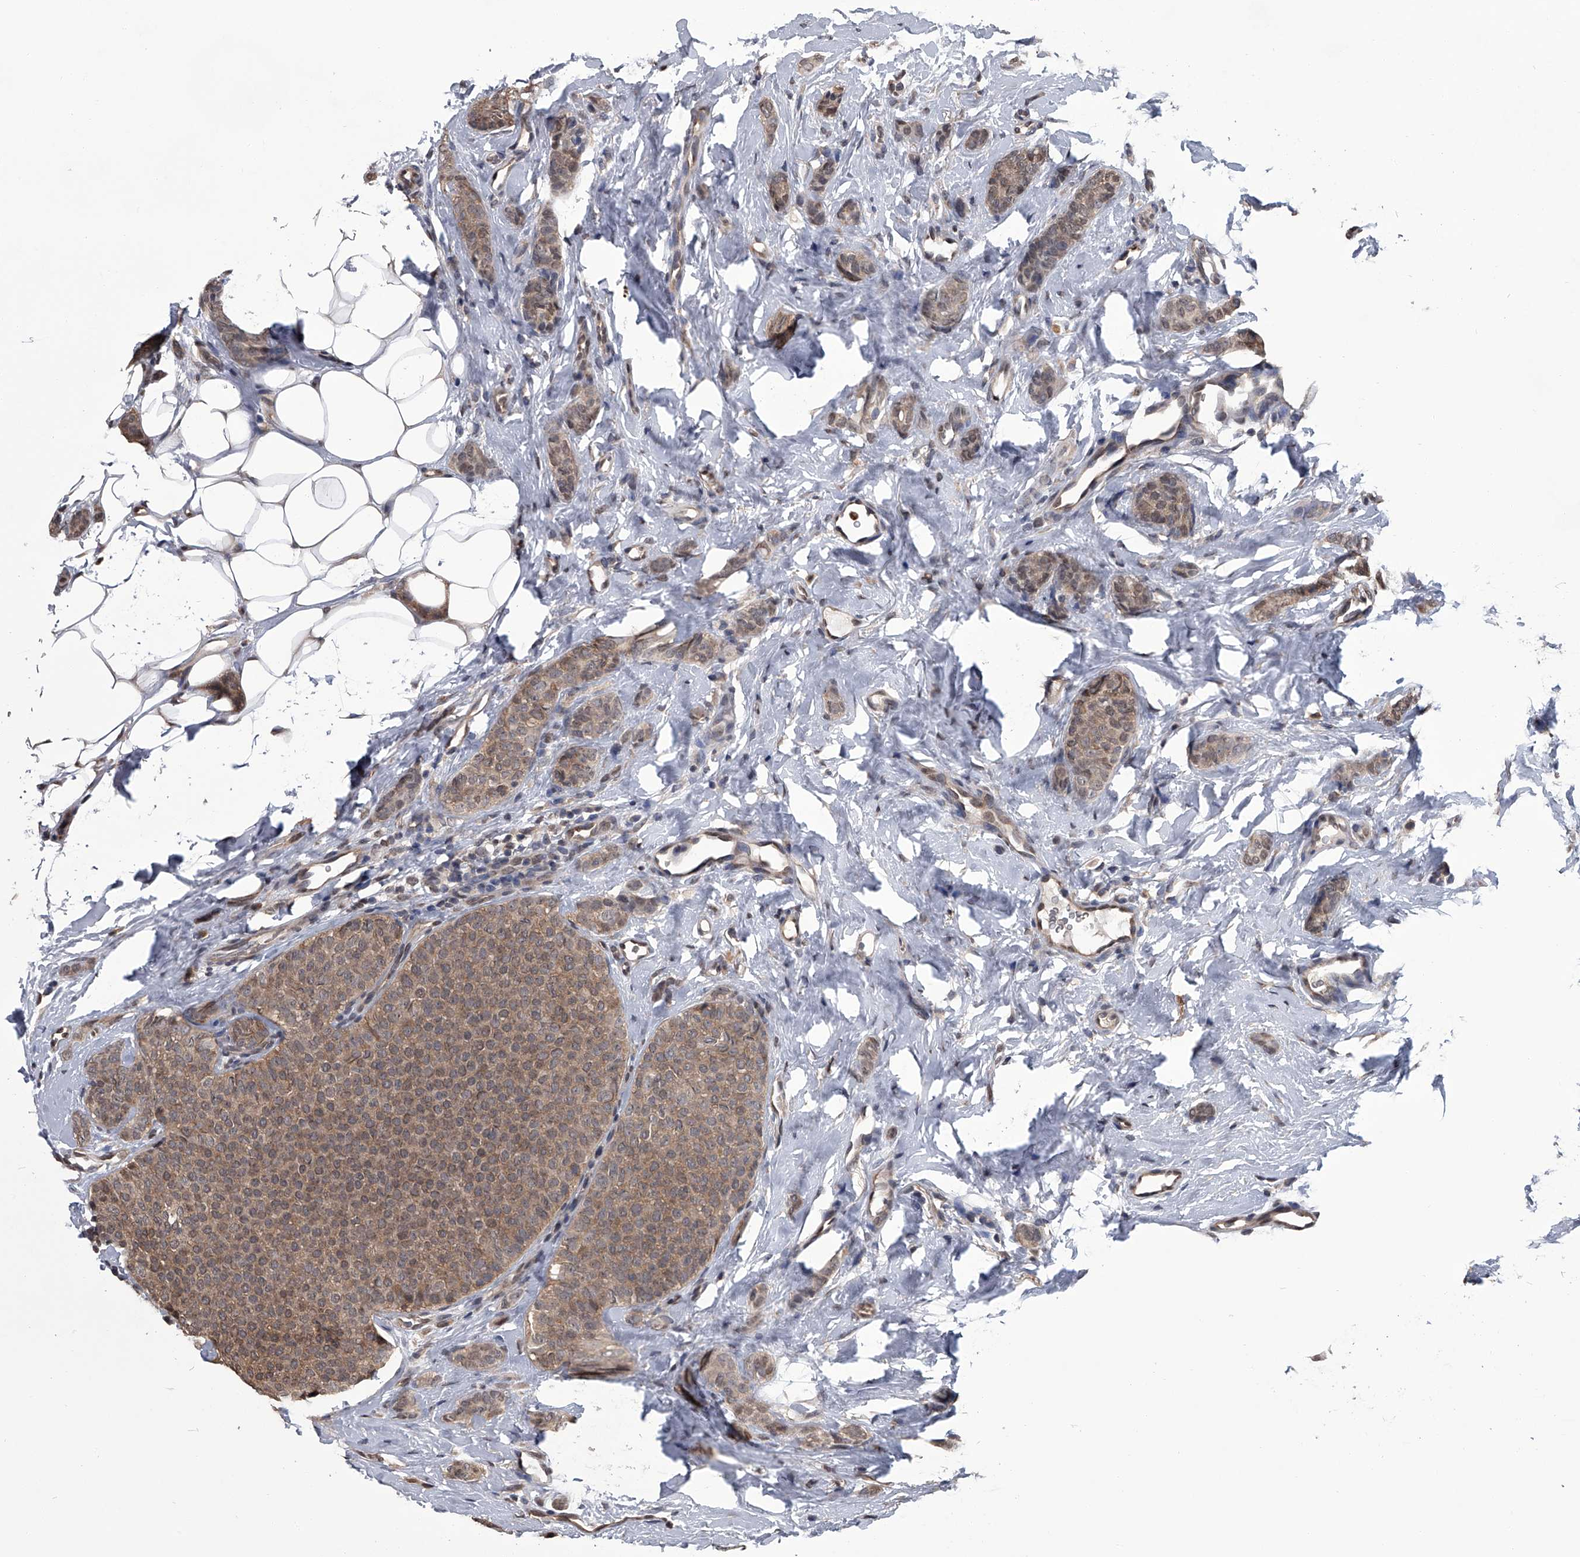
{"staining": {"intensity": "weak", "quantity": ">75%", "location": "cytoplasmic/membranous"}, "tissue": "breast cancer", "cell_type": "Tumor cells", "image_type": "cancer", "snomed": [{"axis": "morphology", "description": "Lobular carcinoma"}, {"axis": "topography", "description": "Skin"}, {"axis": "topography", "description": "Breast"}], "caption": "A photomicrograph showing weak cytoplasmic/membranous expression in approximately >75% of tumor cells in breast cancer, as visualized by brown immunohistochemical staining.", "gene": "TSNAX", "patient": {"sex": "female", "age": 46}}